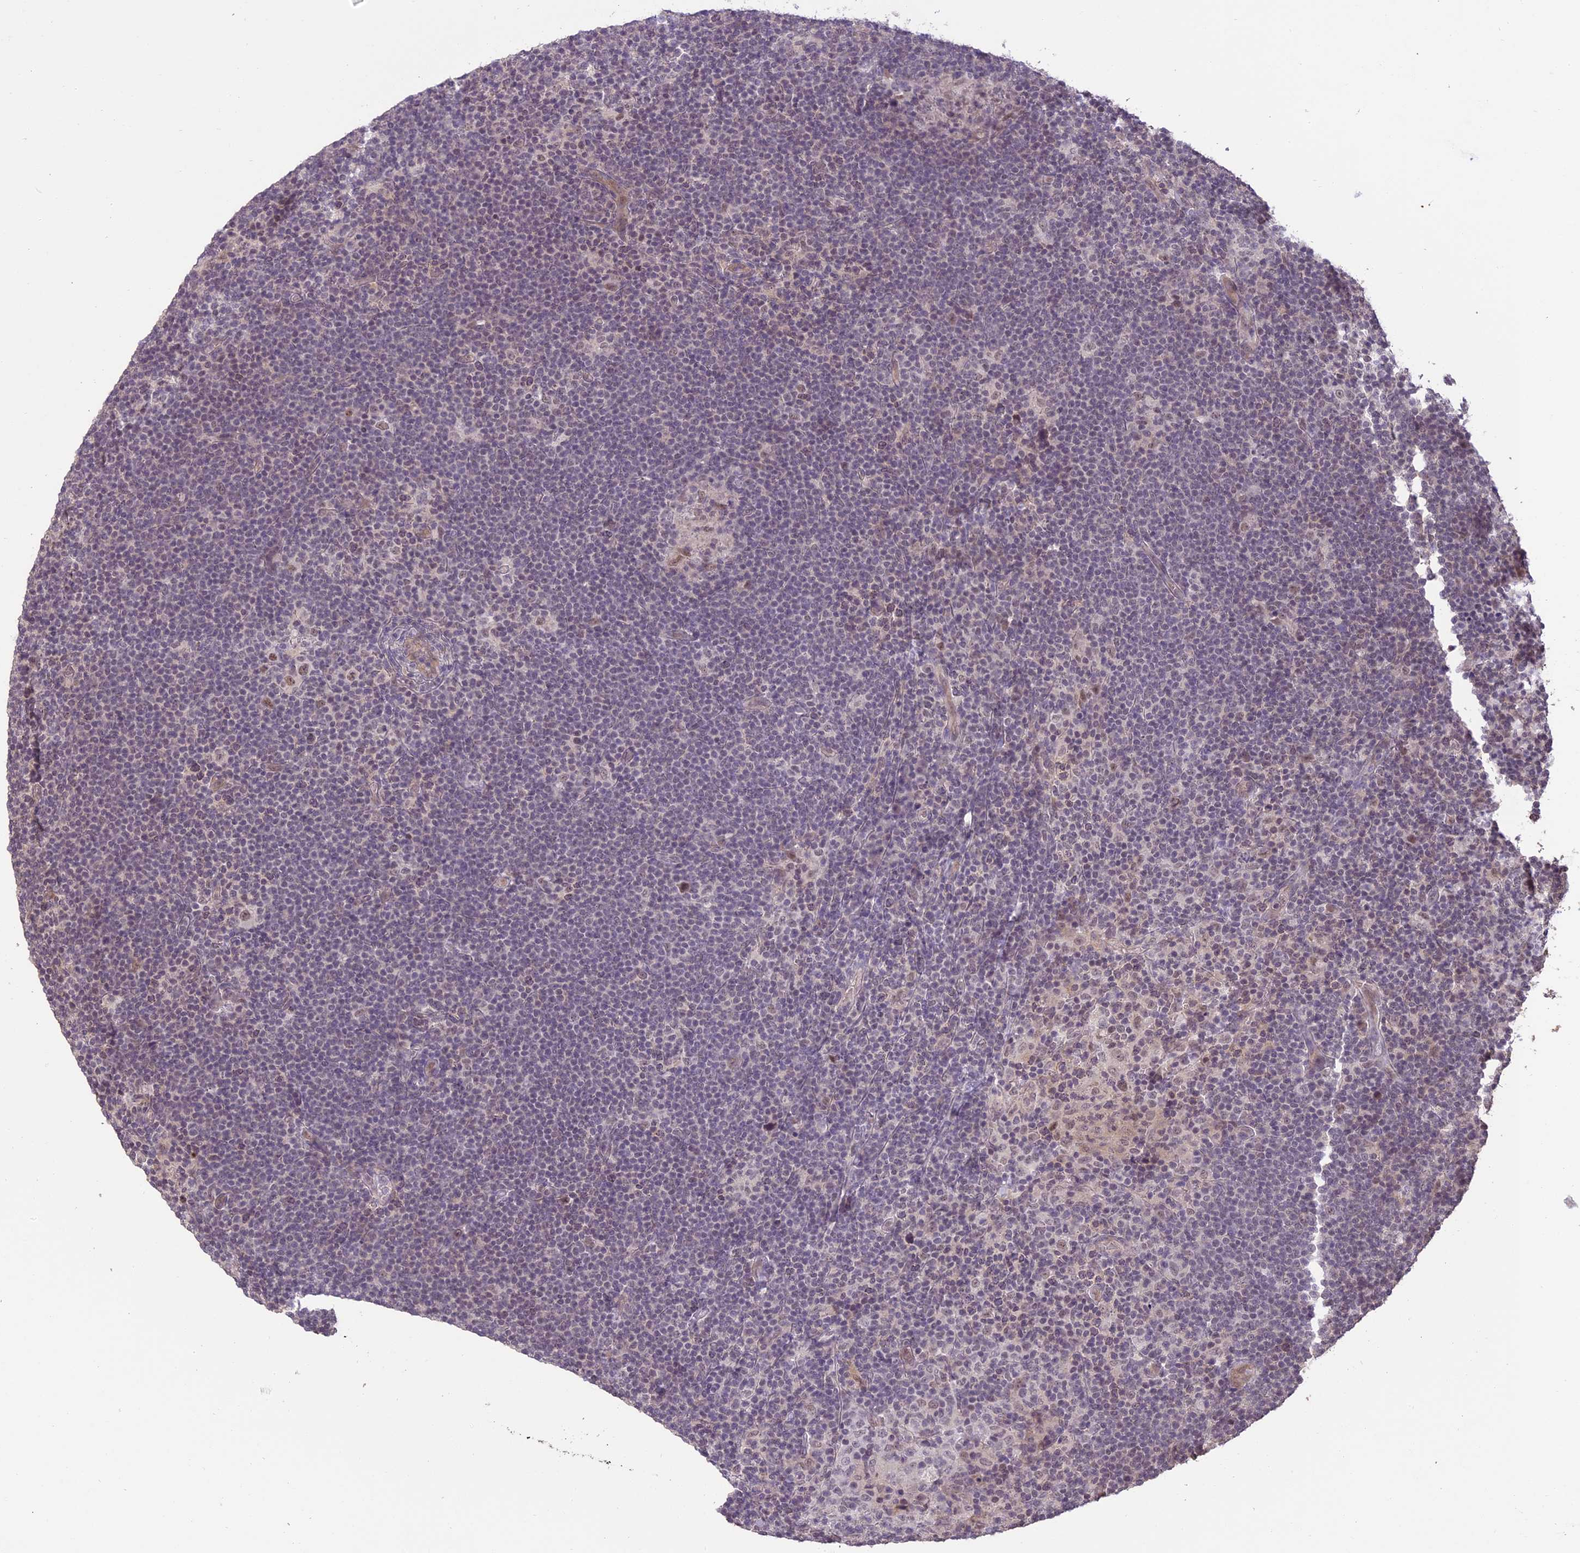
{"staining": {"intensity": "moderate", "quantity": "<25%", "location": "nuclear"}, "tissue": "lymphoma", "cell_type": "Tumor cells", "image_type": "cancer", "snomed": [{"axis": "morphology", "description": "Hodgkin's disease, NOS"}, {"axis": "topography", "description": "Lymph node"}], "caption": "Lymphoma tissue demonstrates moderate nuclear staining in approximately <25% of tumor cells, visualized by immunohistochemistry.", "gene": "TIGD7", "patient": {"sex": "female", "age": 57}}